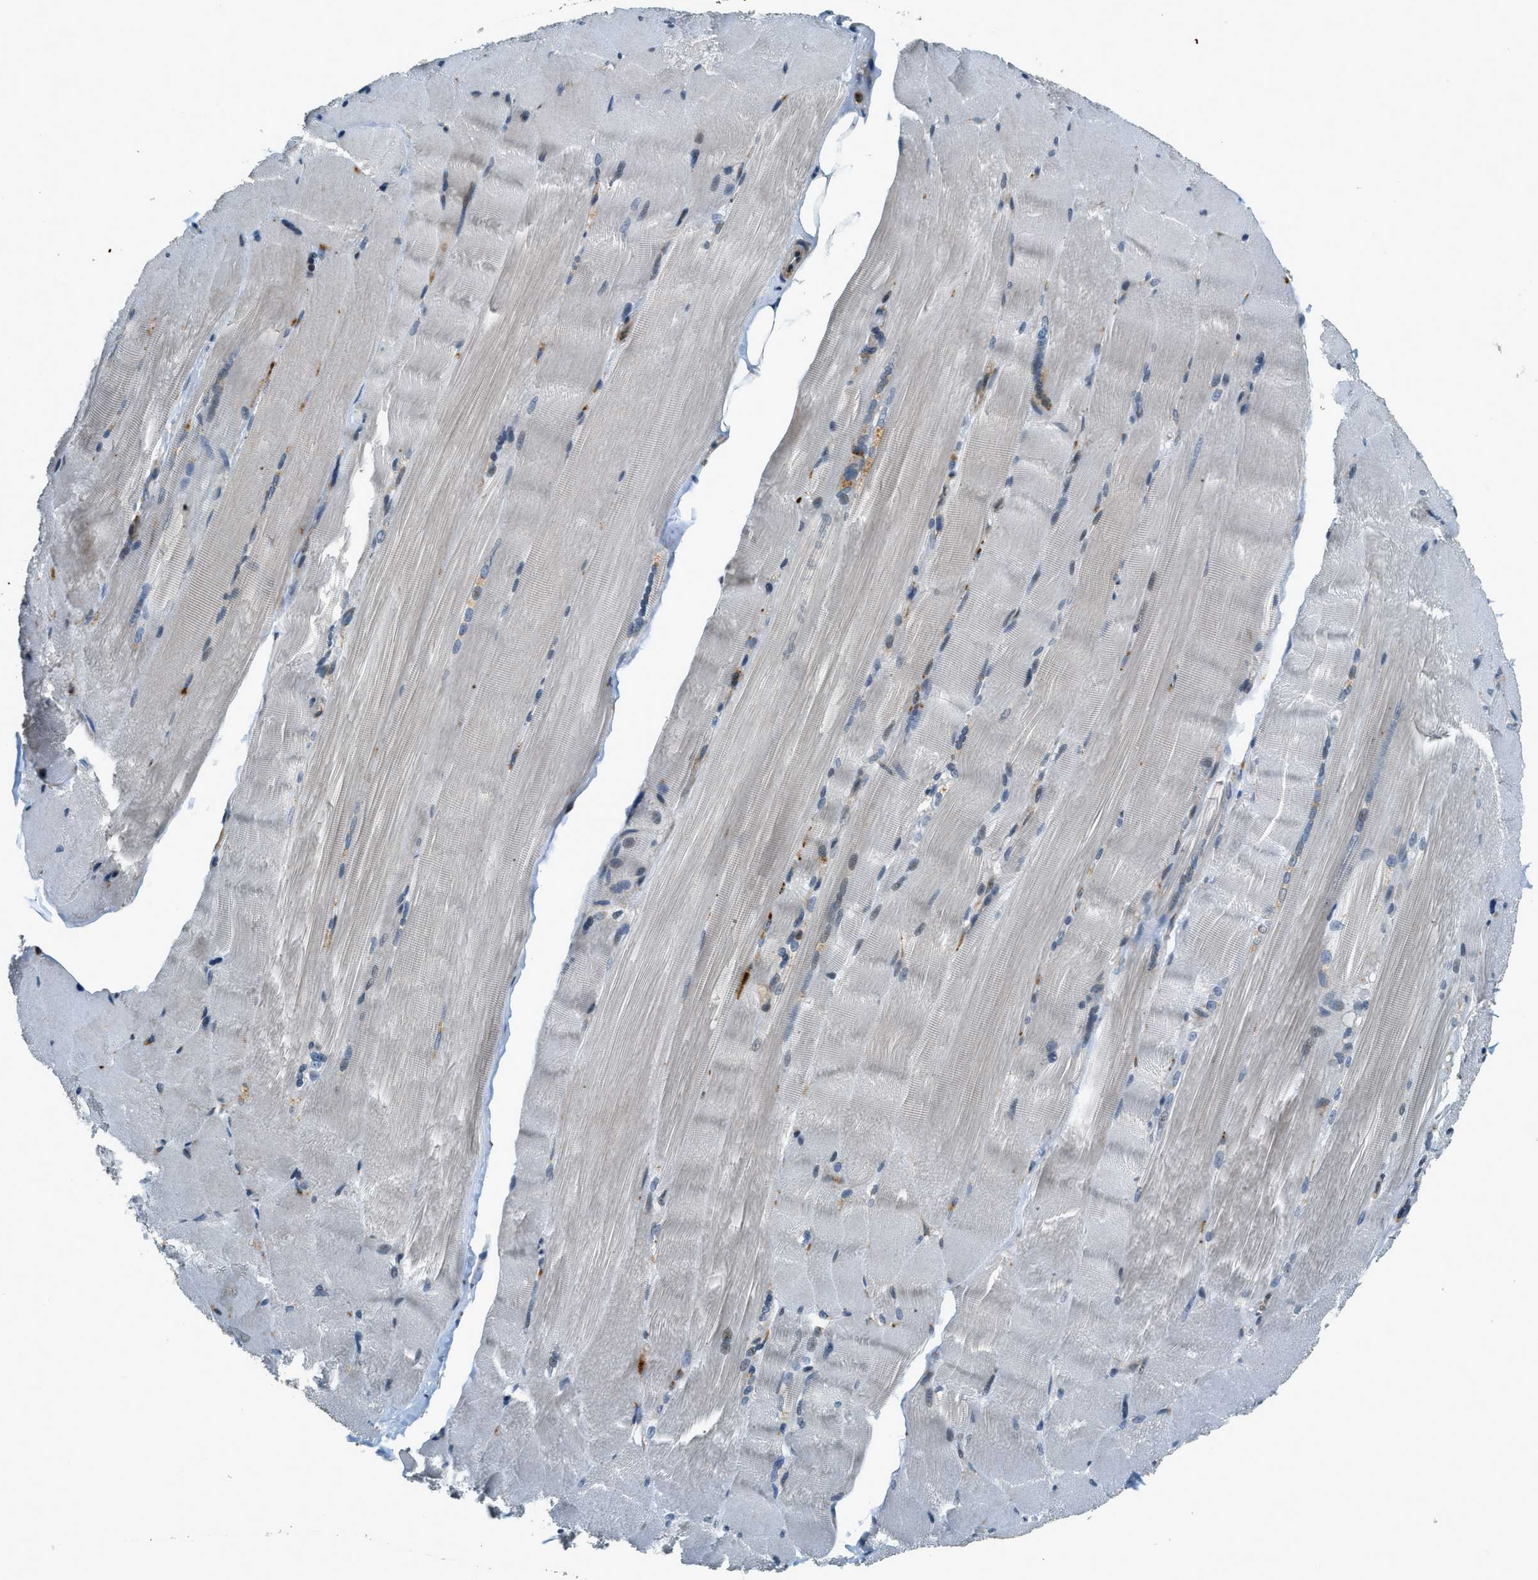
{"staining": {"intensity": "negative", "quantity": "none", "location": "none"}, "tissue": "skeletal muscle", "cell_type": "Myocytes", "image_type": "normal", "snomed": [{"axis": "morphology", "description": "Normal tissue, NOS"}, {"axis": "topography", "description": "Skin"}, {"axis": "topography", "description": "Skeletal muscle"}], "caption": "The immunohistochemistry (IHC) histopathology image has no significant expression in myocytes of skeletal muscle. (Stains: DAB (3,3'-diaminobenzidine) immunohistochemistry (IHC) with hematoxylin counter stain, Microscopy: brightfield microscopy at high magnification).", "gene": "HERC2", "patient": {"sex": "male", "age": 83}}